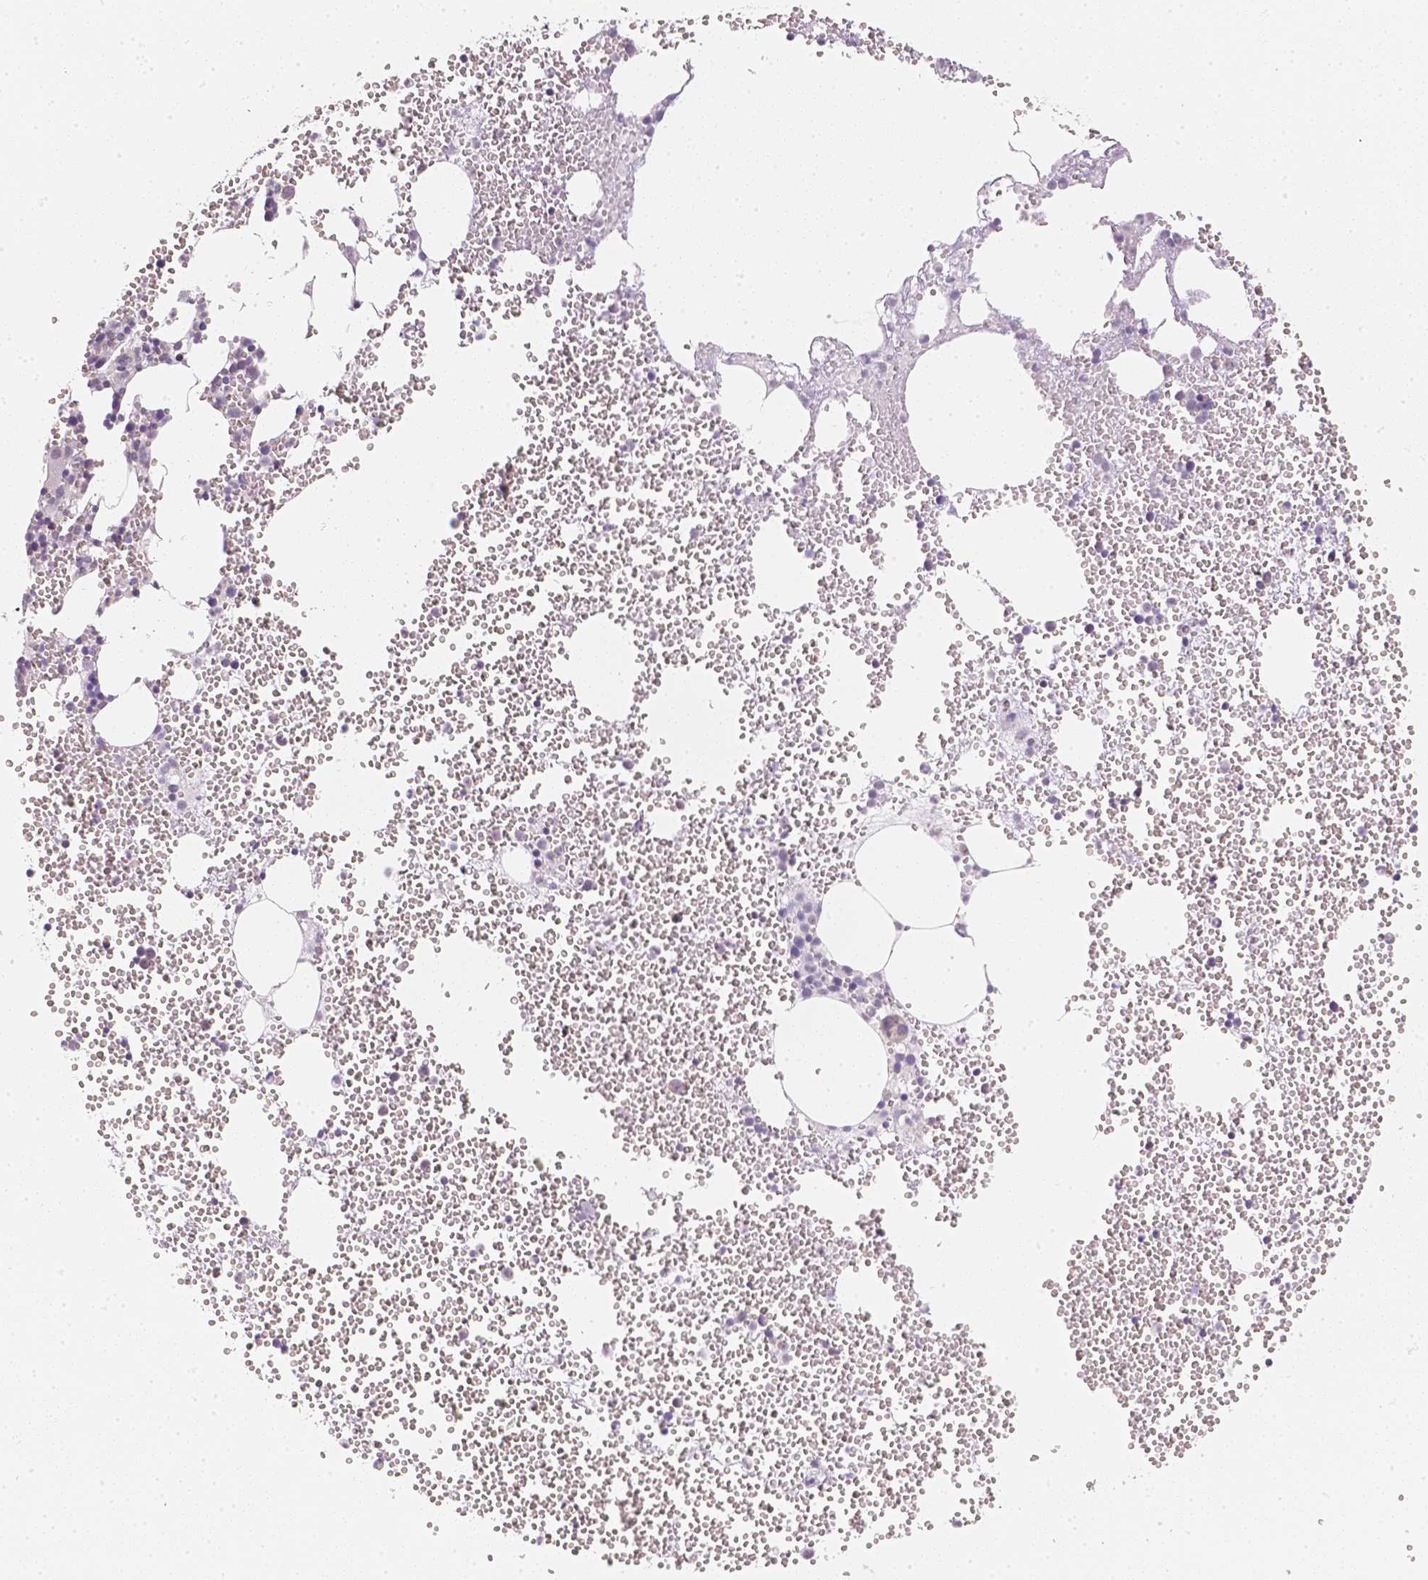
{"staining": {"intensity": "negative", "quantity": "none", "location": "none"}, "tissue": "bone marrow", "cell_type": "Hematopoietic cells", "image_type": "normal", "snomed": [{"axis": "morphology", "description": "Normal tissue, NOS"}, {"axis": "topography", "description": "Bone marrow"}], "caption": "Immunohistochemistry (IHC) micrograph of normal bone marrow stained for a protein (brown), which reveals no staining in hematopoietic cells.", "gene": "NVL", "patient": {"sex": "female", "age": 80}}